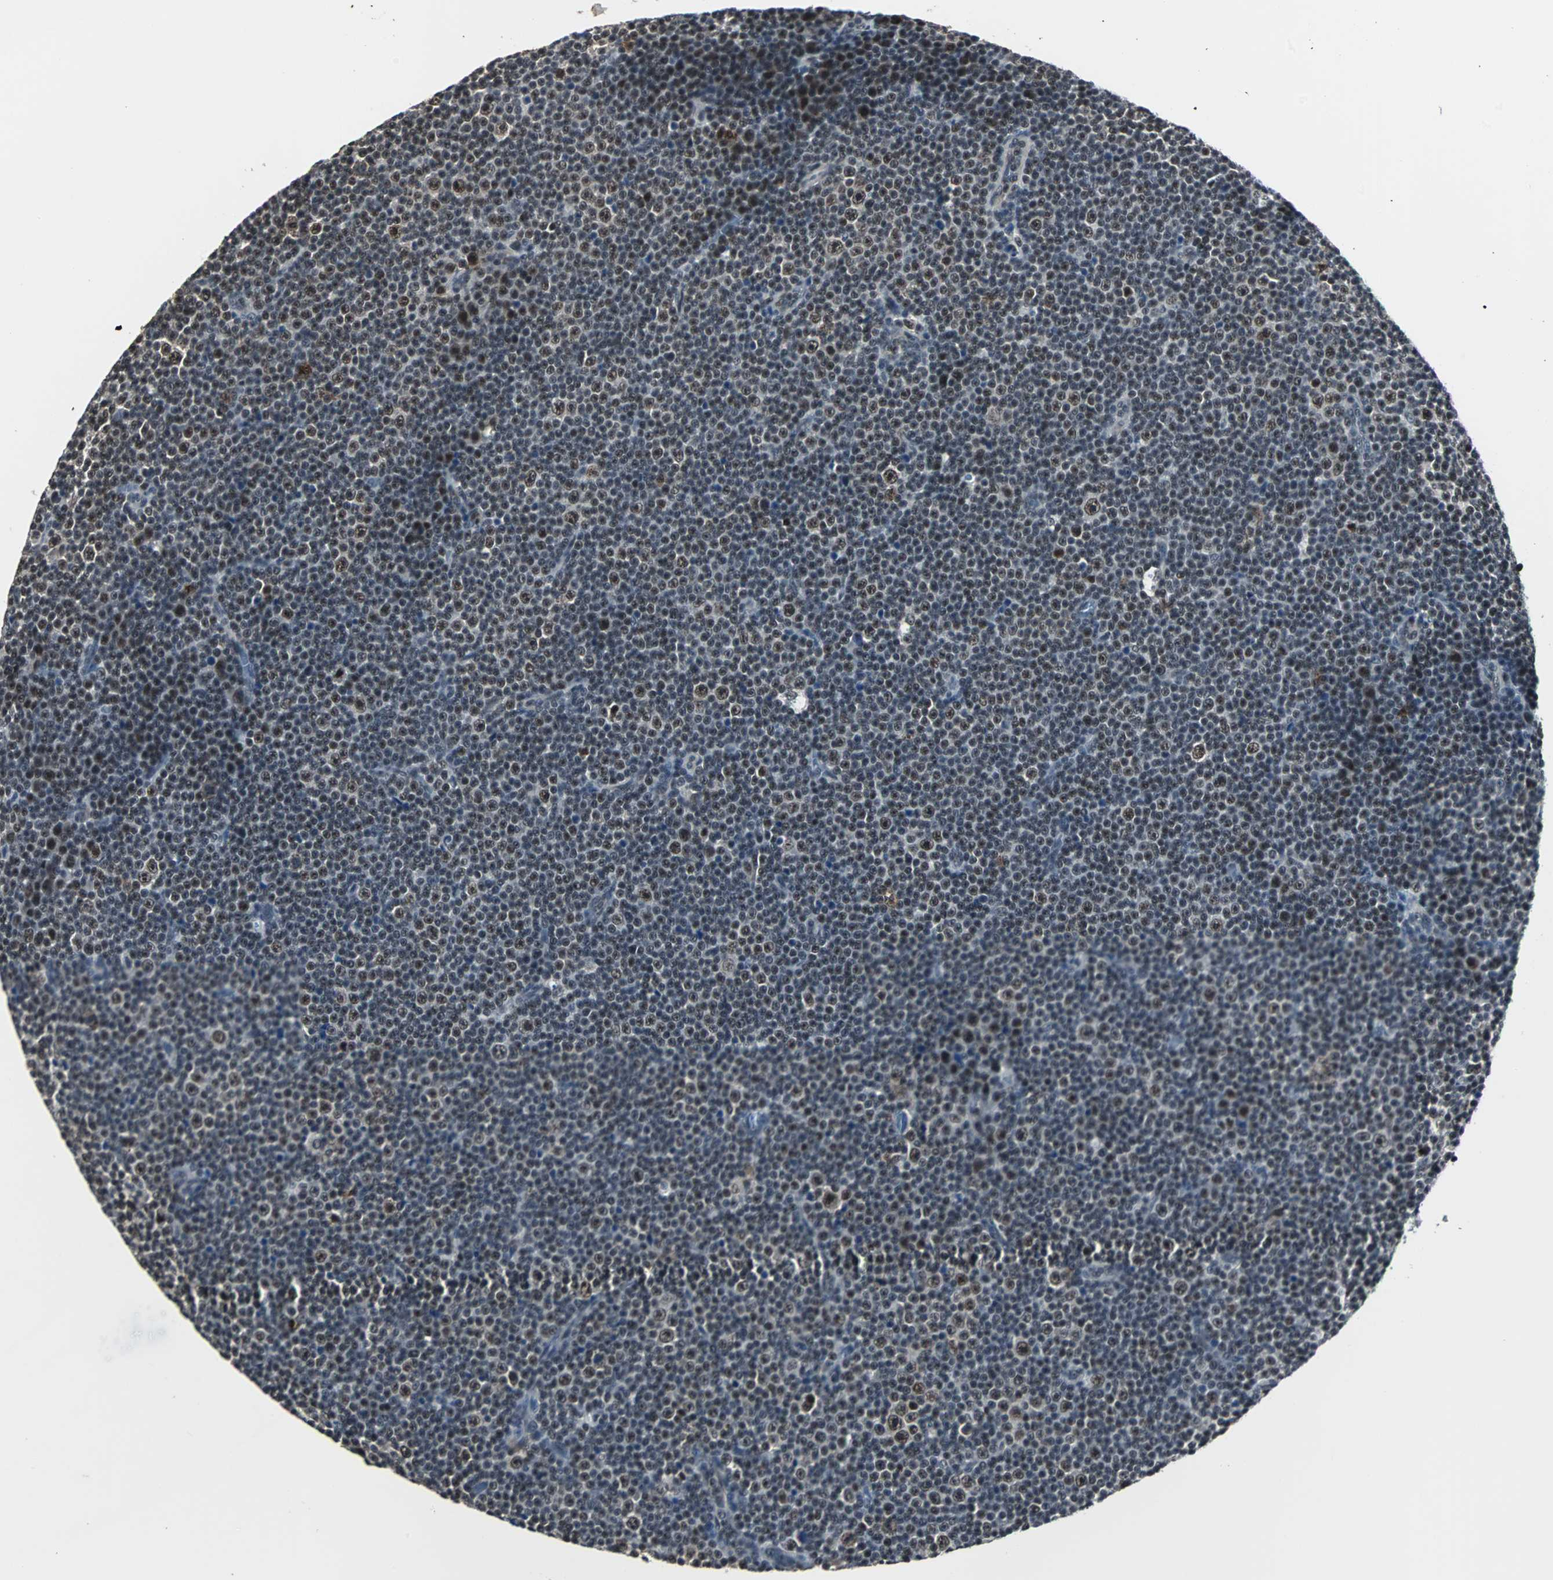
{"staining": {"intensity": "strong", "quantity": ">75%", "location": "nuclear"}, "tissue": "lymphoma", "cell_type": "Tumor cells", "image_type": "cancer", "snomed": [{"axis": "morphology", "description": "Malignant lymphoma, non-Hodgkin's type, Low grade"}, {"axis": "topography", "description": "Lymph node"}], "caption": "IHC micrograph of human low-grade malignant lymphoma, non-Hodgkin's type stained for a protein (brown), which demonstrates high levels of strong nuclear staining in approximately >75% of tumor cells.", "gene": "MKX", "patient": {"sex": "female", "age": 67}}